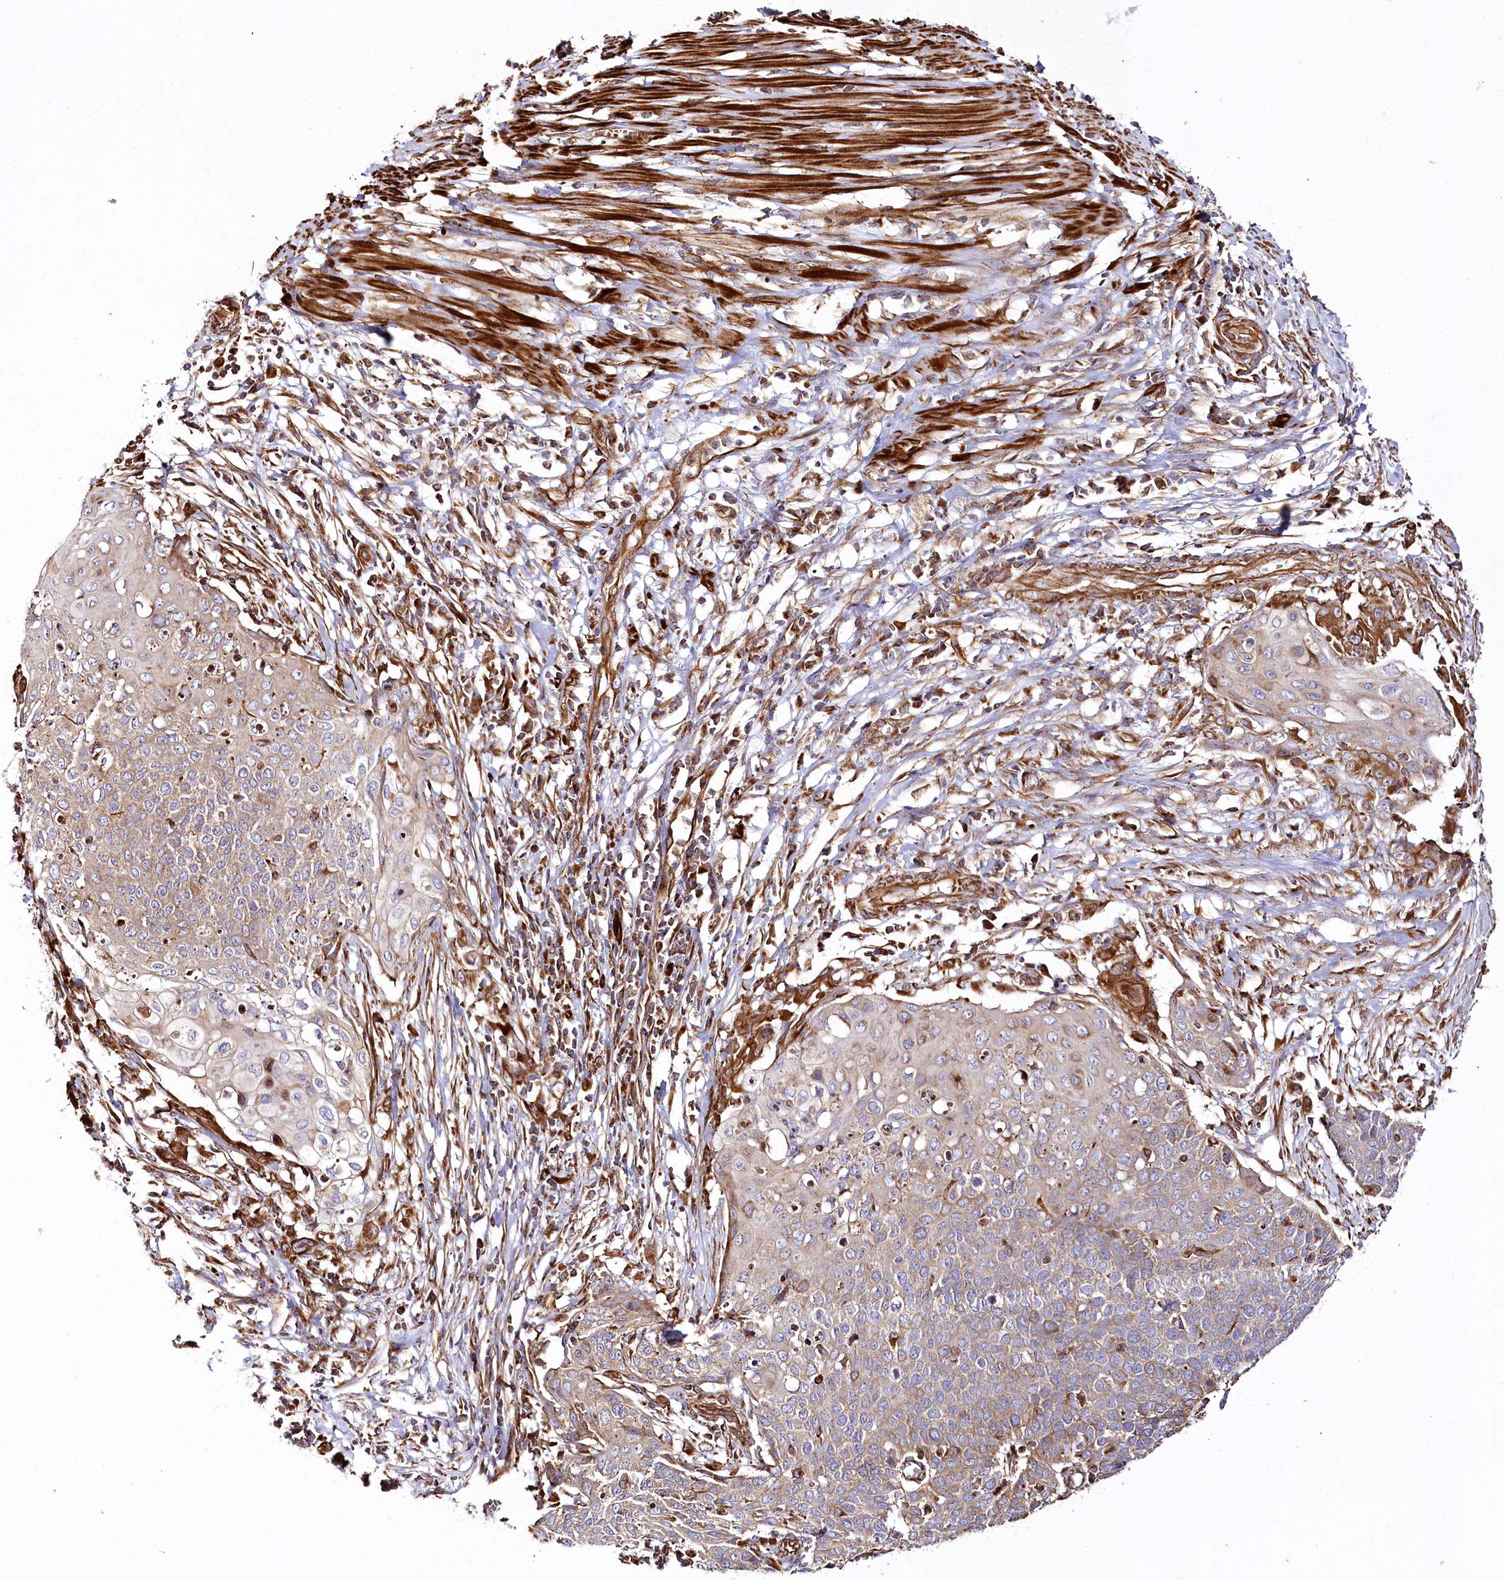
{"staining": {"intensity": "weak", "quantity": ">75%", "location": "cytoplasmic/membranous"}, "tissue": "cervical cancer", "cell_type": "Tumor cells", "image_type": "cancer", "snomed": [{"axis": "morphology", "description": "Squamous cell carcinoma, NOS"}, {"axis": "topography", "description": "Cervix"}], "caption": "Immunohistochemical staining of squamous cell carcinoma (cervical) exhibits low levels of weak cytoplasmic/membranous expression in about >75% of tumor cells.", "gene": "THUMPD3", "patient": {"sex": "female", "age": 39}}